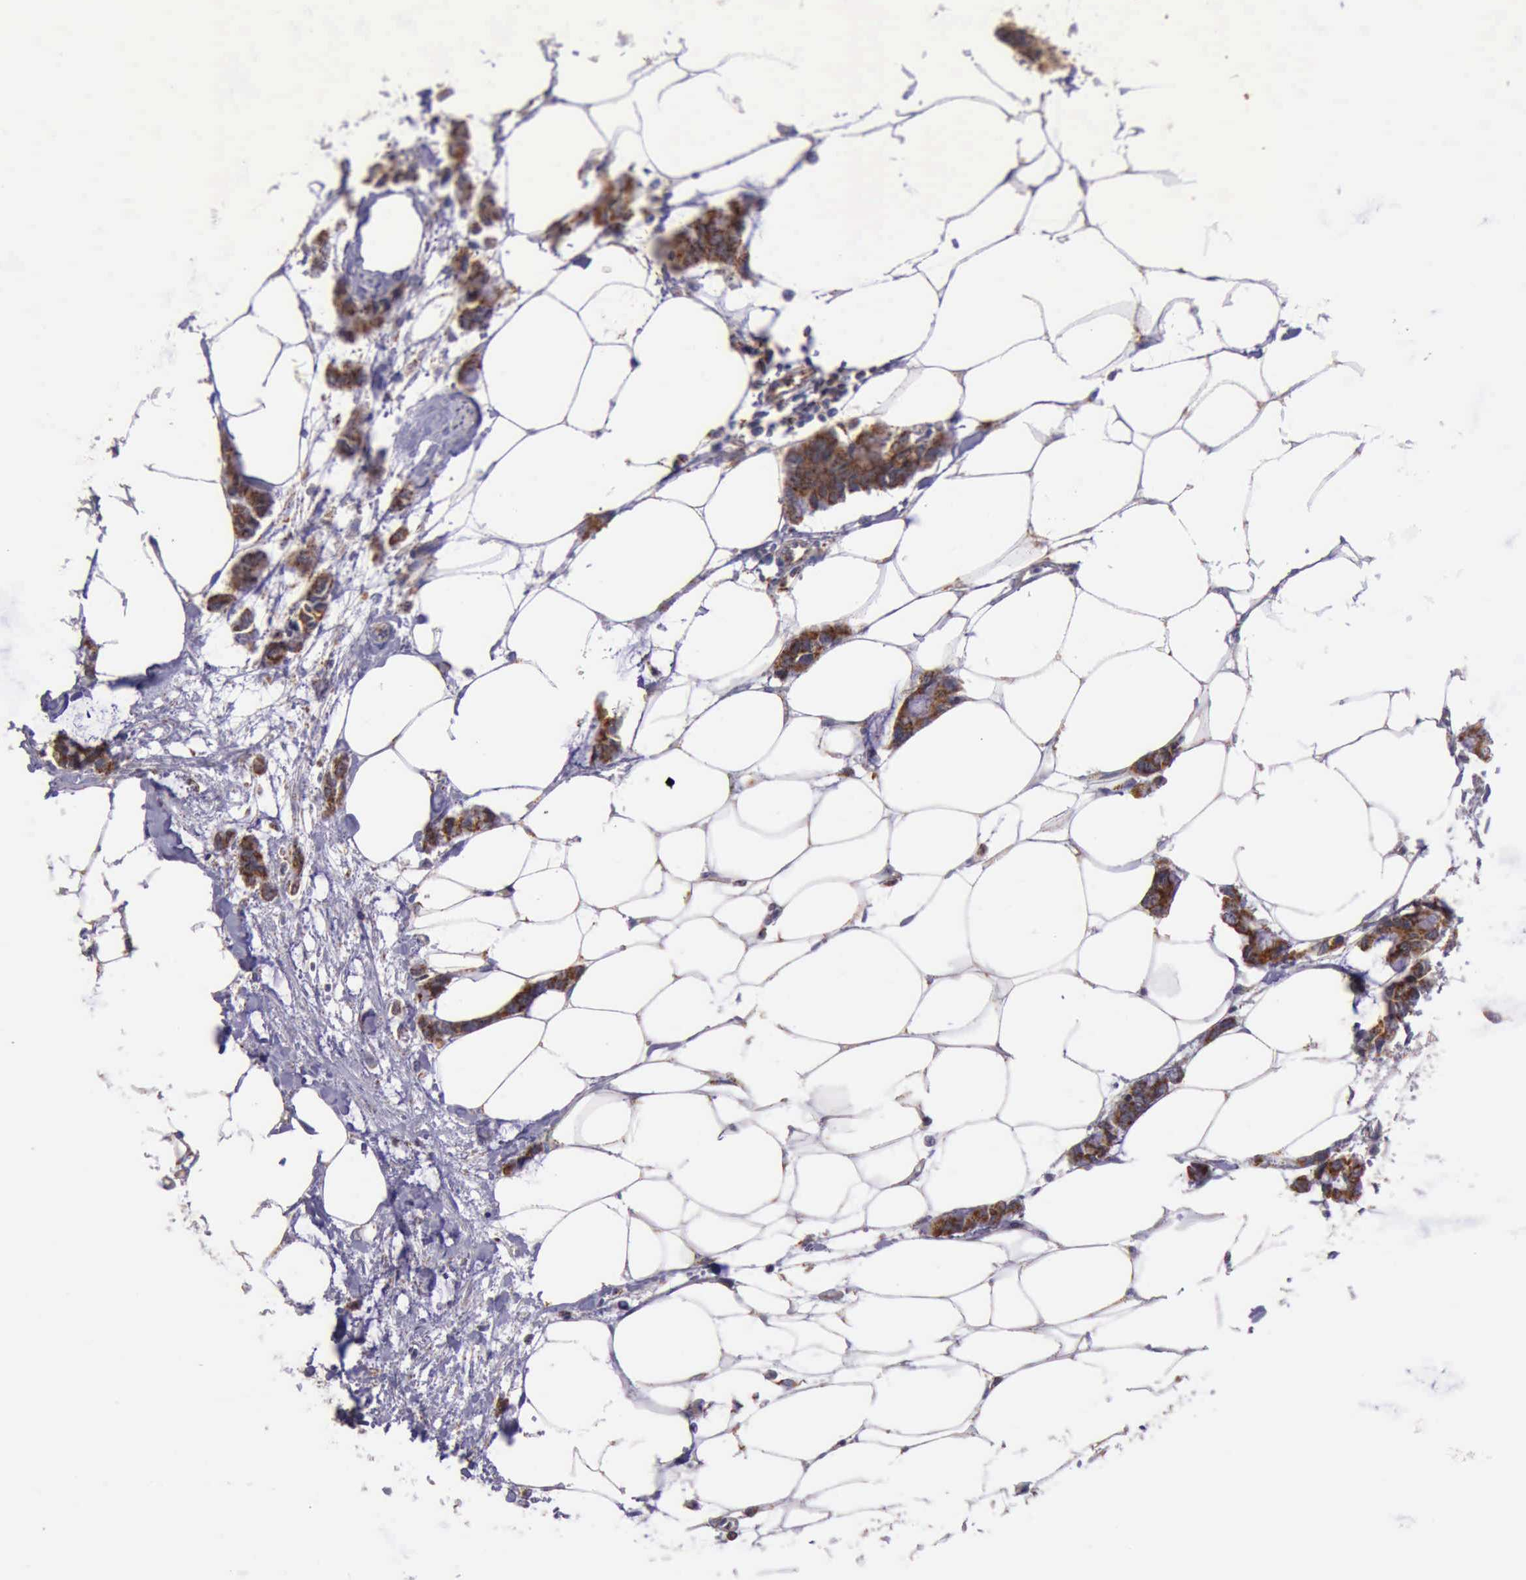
{"staining": {"intensity": "strong", "quantity": ">75%", "location": "cytoplasmic/membranous"}, "tissue": "colorectal cancer", "cell_type": "Tumor cells", "image_type": "cancer", "snomed": [{"axis": "morphology", "description": "Normal tissue, NOS"}, {"axis": "morphology", "description": "Adenocarcinoma, NOS"}, {"axis": "topography", "description": "Colon"}, {"axis": "topography", "description": "Peripheral nerve tissue"}], "caption": "A high-resolution micrograph shows immunohistochemistry (IHC) staining of colorectal cancer (adenocarcinoma), which shows strong cytoplasmic/membranous positivity in about >75% of tumor cells. (DAB (3,3'-diaminobenzidine) IHC, brown staining for protein, blue staining for nuclei).", "gene": "TXN2", "patient": {"sex": "male", "age": 14}}